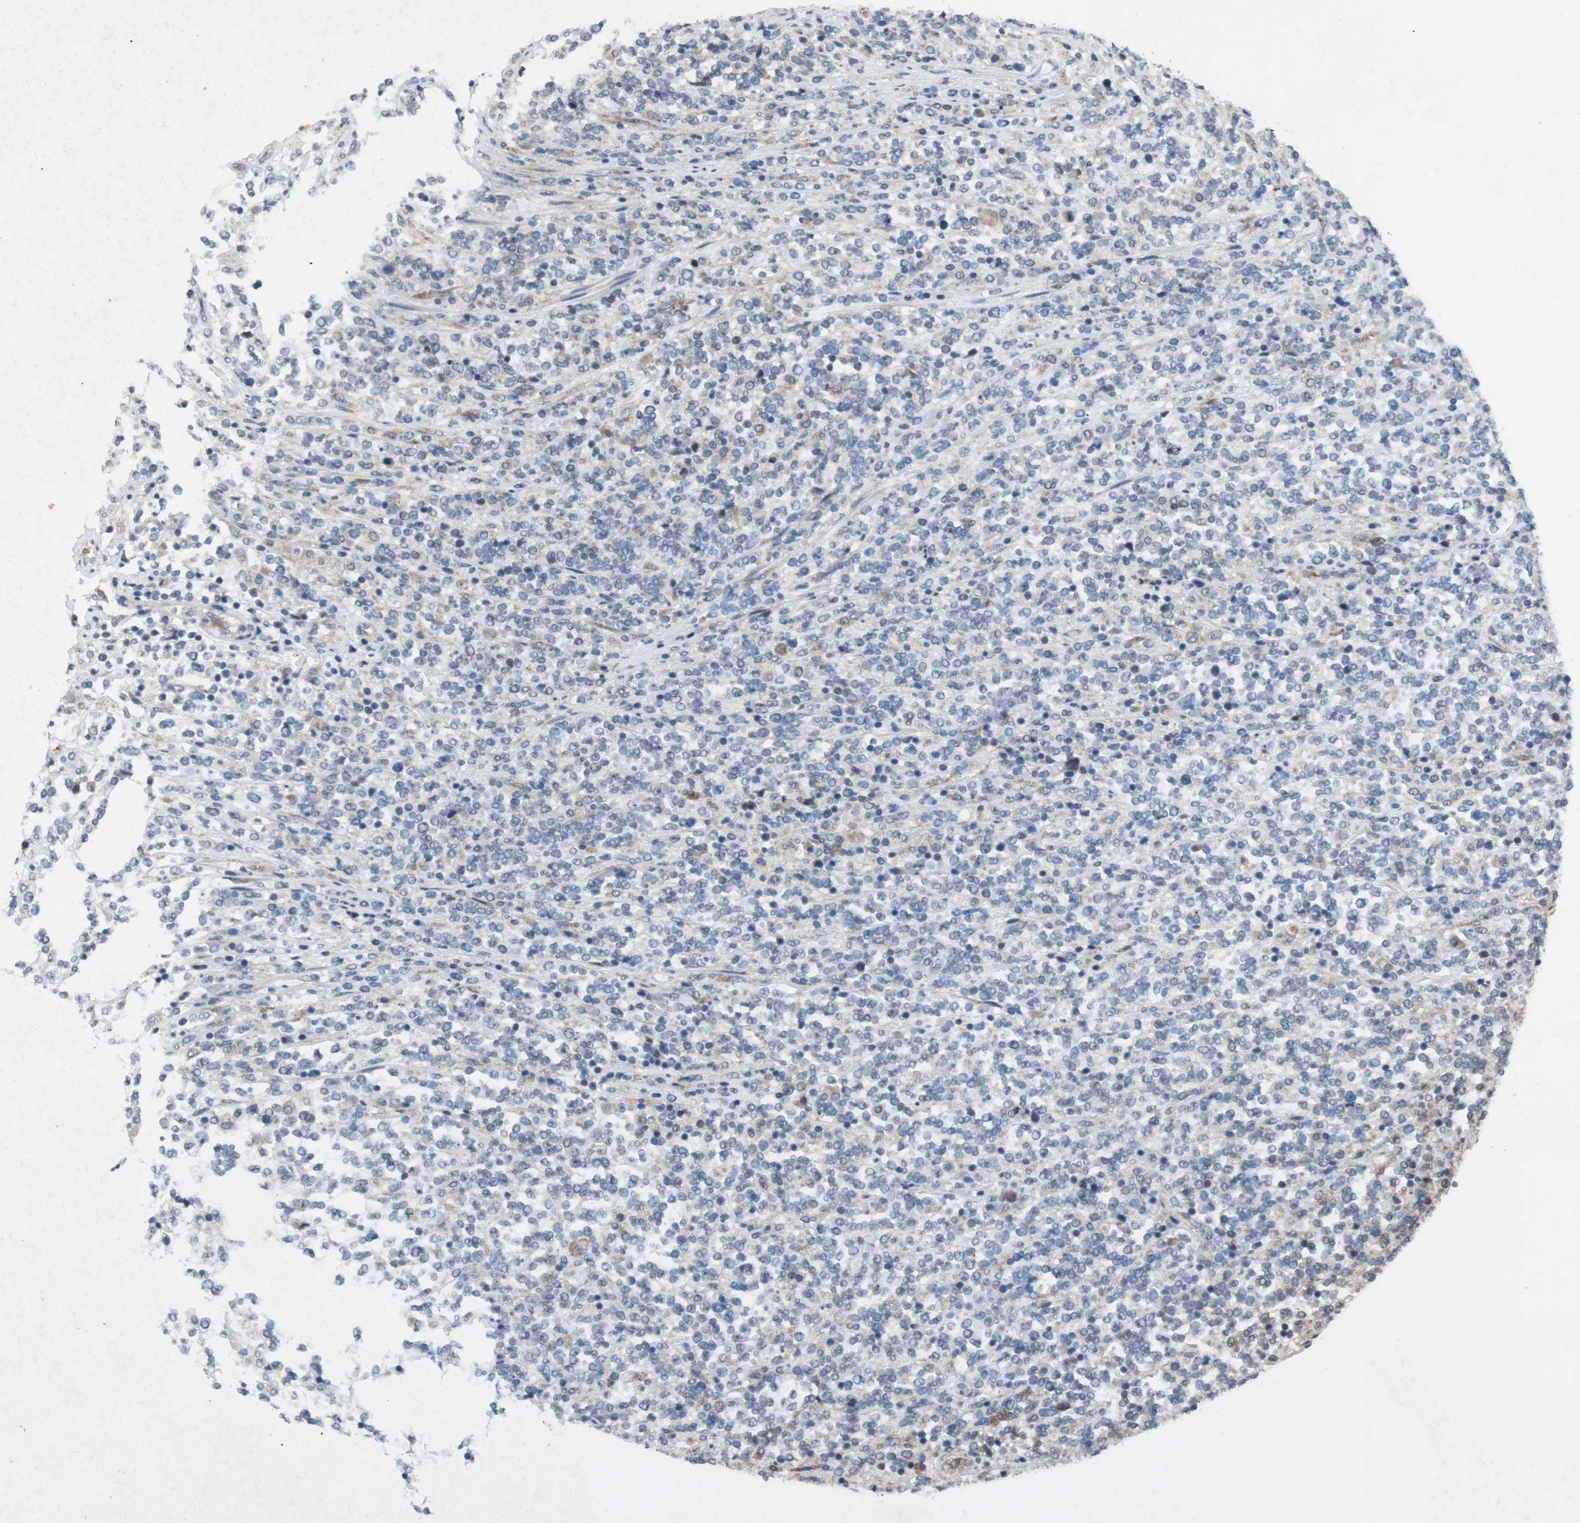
{"staining": {"intensity": "negative", "quantity": "none", "location": "none"}, "tissue": "lymphoma", "cell_type": "Tumor cells", "image_type": "cancer", "snomed": [{"axis": "morphology", "description": "Malignant lymphoma, non-Hodgkin's type, High grade"}, {"axis": "topography", "description": "Soft tissue"}], "caption": "This image is of lymphoma stained with immunohistochemistry (IHC) to label a protein in brown with the nuclei are counter-stained blue. There is no expression in tumor cells. The staining is performed using DAB brown chromogen with nuclei counter-stained in using hematoxylin.", "gene": "ADD2", "patient": {"sex": "male", "age": 18}}